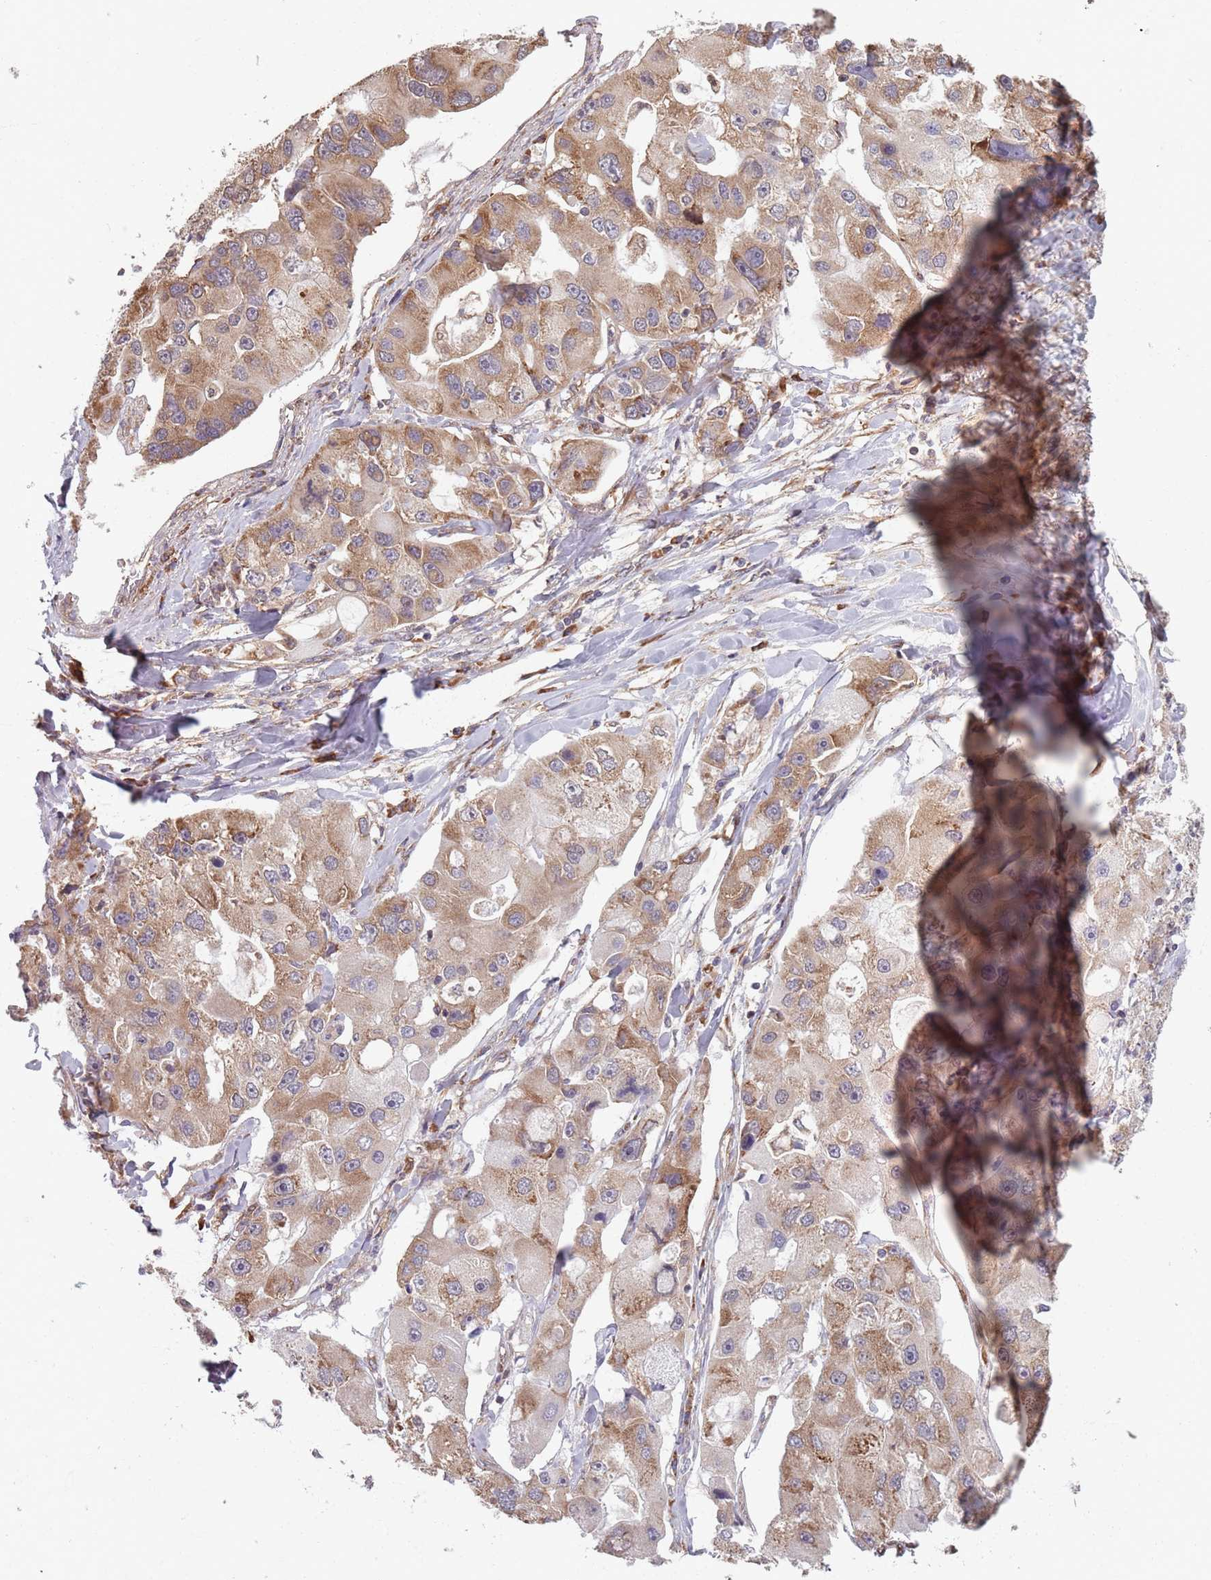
{"staining": {"intensity": "moderate", "quantity": "25%-75%", "location": "cytoplasmic/membranous"}, "tissue": "lung cancer", "cell_type": "Tumor cells", "image_type": "cancer", "snomed": [{"axis": "morphology", "description": "Adenocarcinoma, NOS"}, {"axis": "topography", "description": "Lung"}], "caption": "High-power microscopy captured an immunohistochemistry micrograph of lung cancer (adenocarcinoma), revealing moderate cytoplasmic/membranous expression in about 25%-75% of tumor cells.", "gene": "NOTCH3", "patient": {"sex": "female", "age": 54}}